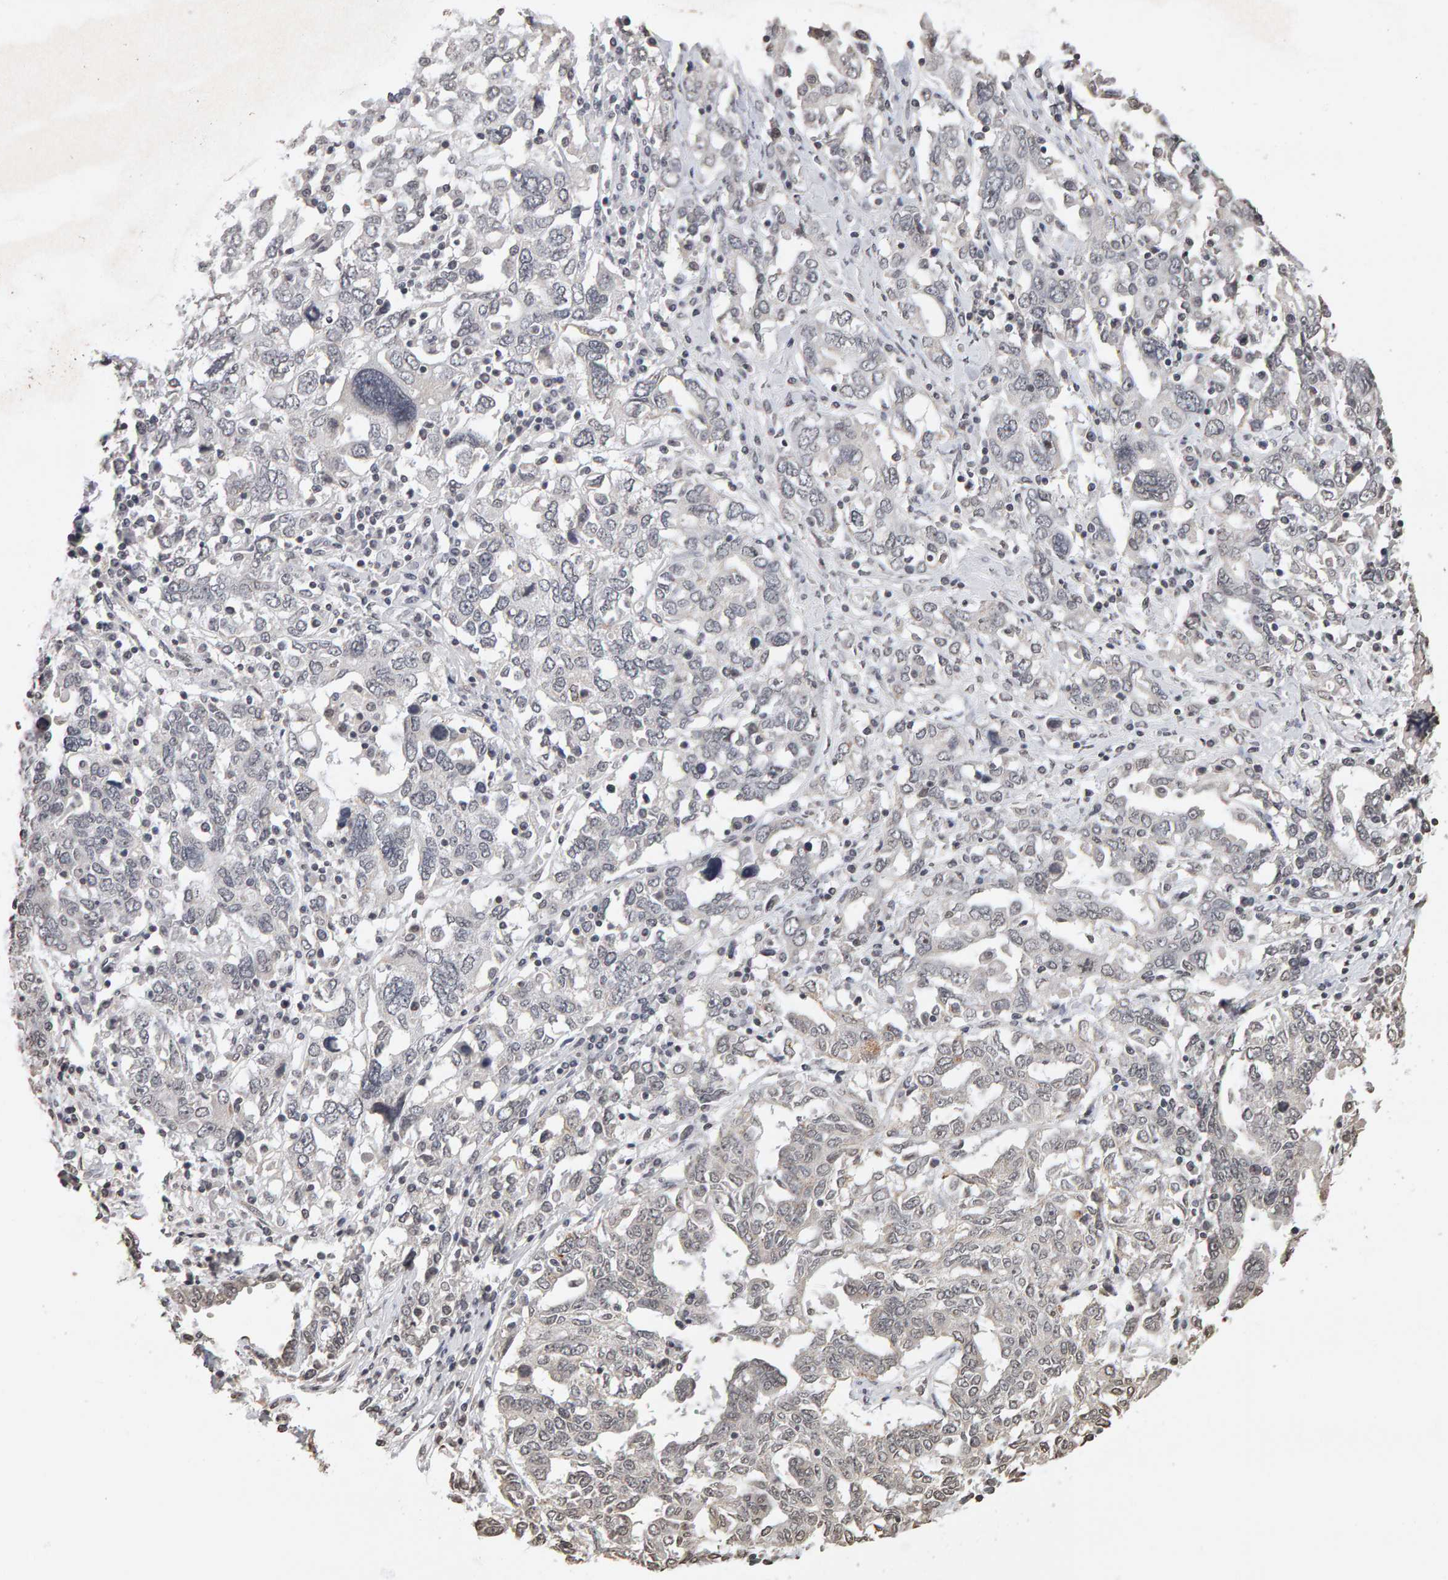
{"staining": {"intensity": "negative", "quantity": "none", "location": "none"}, "tissue": "ovarian cancer", "cell_type": "Tumor cells", "image_type": "cancer", "snomed": [{"axis": "morphology", "description": "Carcinoma, endometroid"}, {"axis": "topography", "description": "Ovary"}], "caption": "High magnification brightfield microscopy of ovarian cancer (endometroid carcinoma) stained with DAB (brown) and counterstained with hematoxylin (blue): tumor cells show no significant staining.", "gene": "AFF4", "patient": {"sex": "female", "age": 62}}